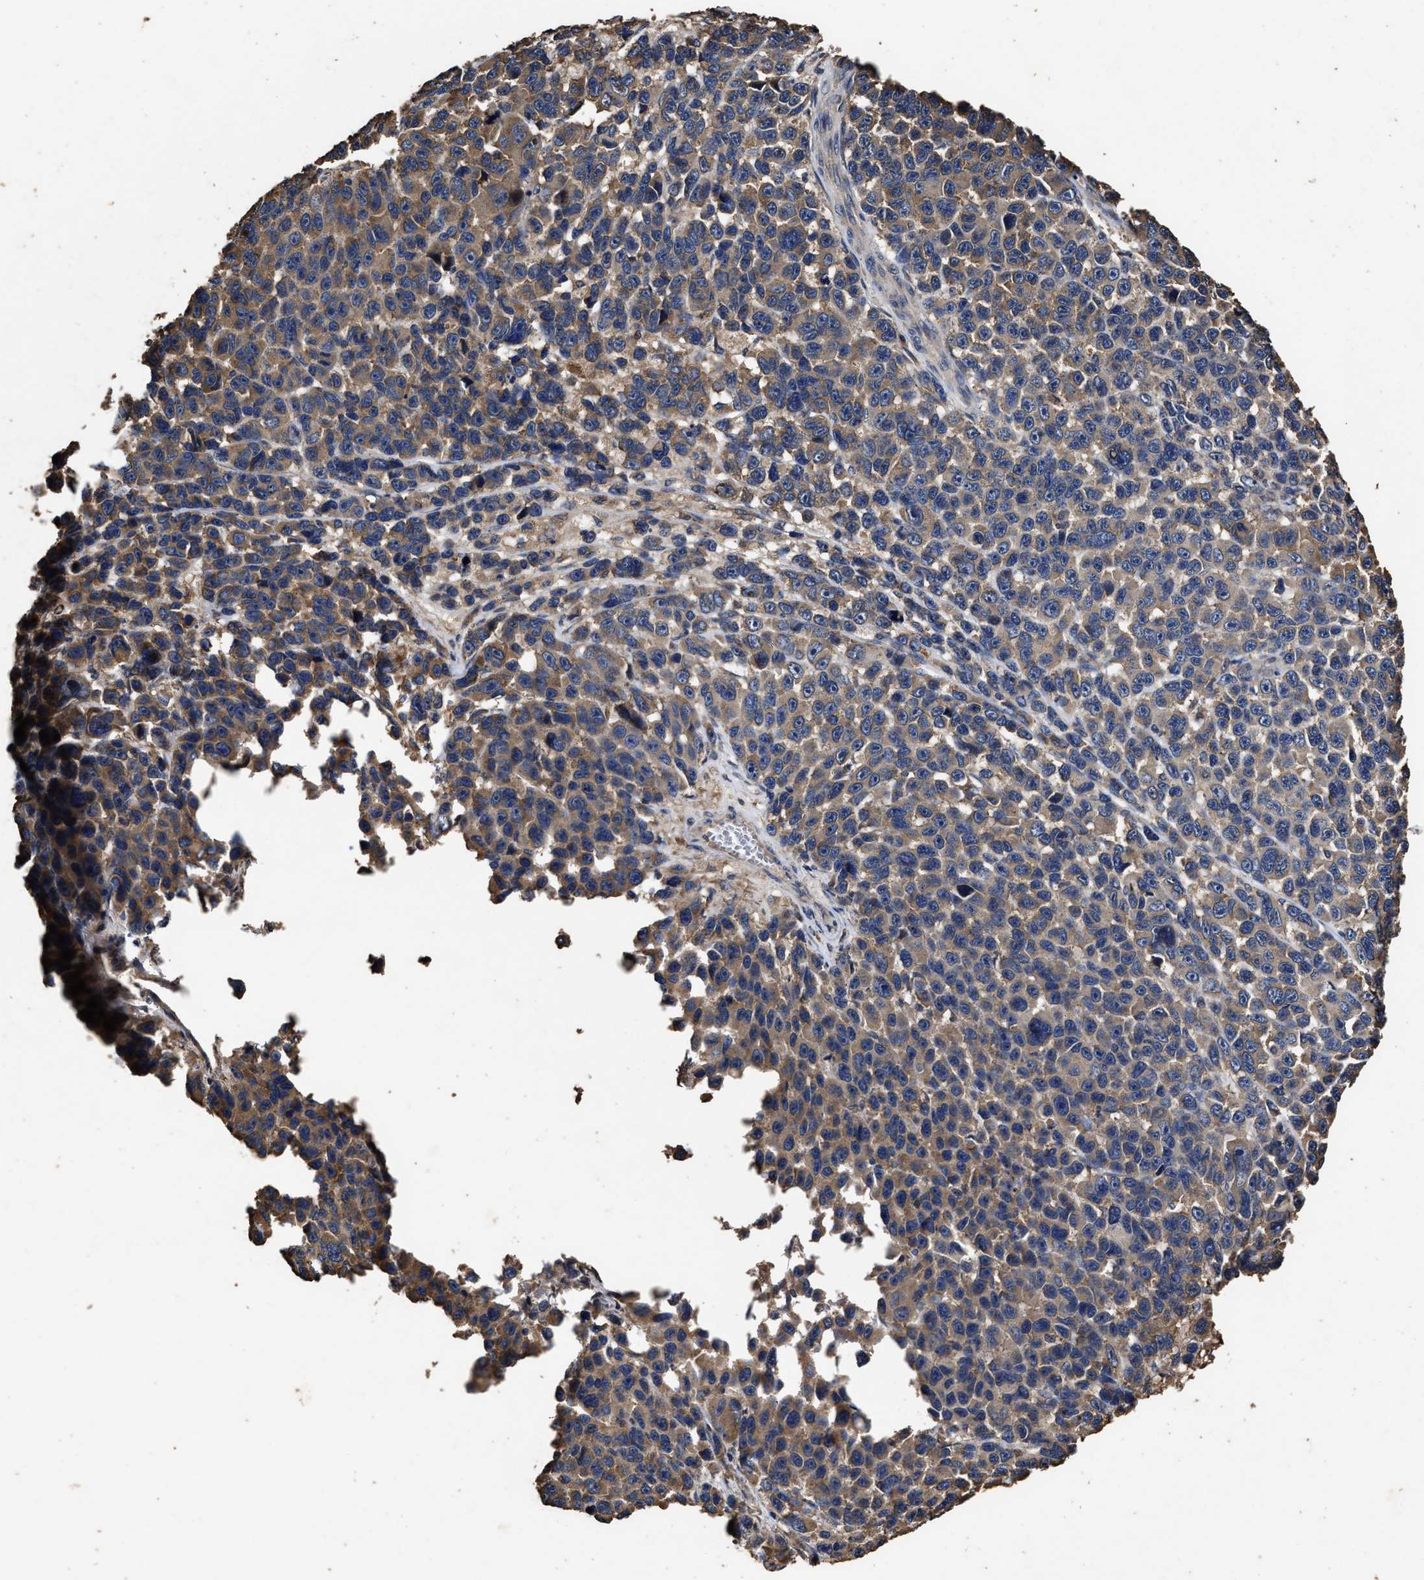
{"staining": {"intensity": "weak", "quantity": ">75%", "location": "cytoplasmic/membranous"}, "tissue": "melanoma", "cell_type": "Tumor cells", "image_type": "cancer", "snomed": [{"axis": "morphology", "description": "Malignant melanoma, NOS"}, {"axis": "topography", "description": "Skin"}], "caption": "Immunohistochemistry (IHC) (DAB) staining of human malignant melanoma demonstrates weak cytoplasmic/membranous protein positivity in about >75% of tumor cells.", "gene": "PPM1K", "patient": {"sex": "male", "age": 53}}